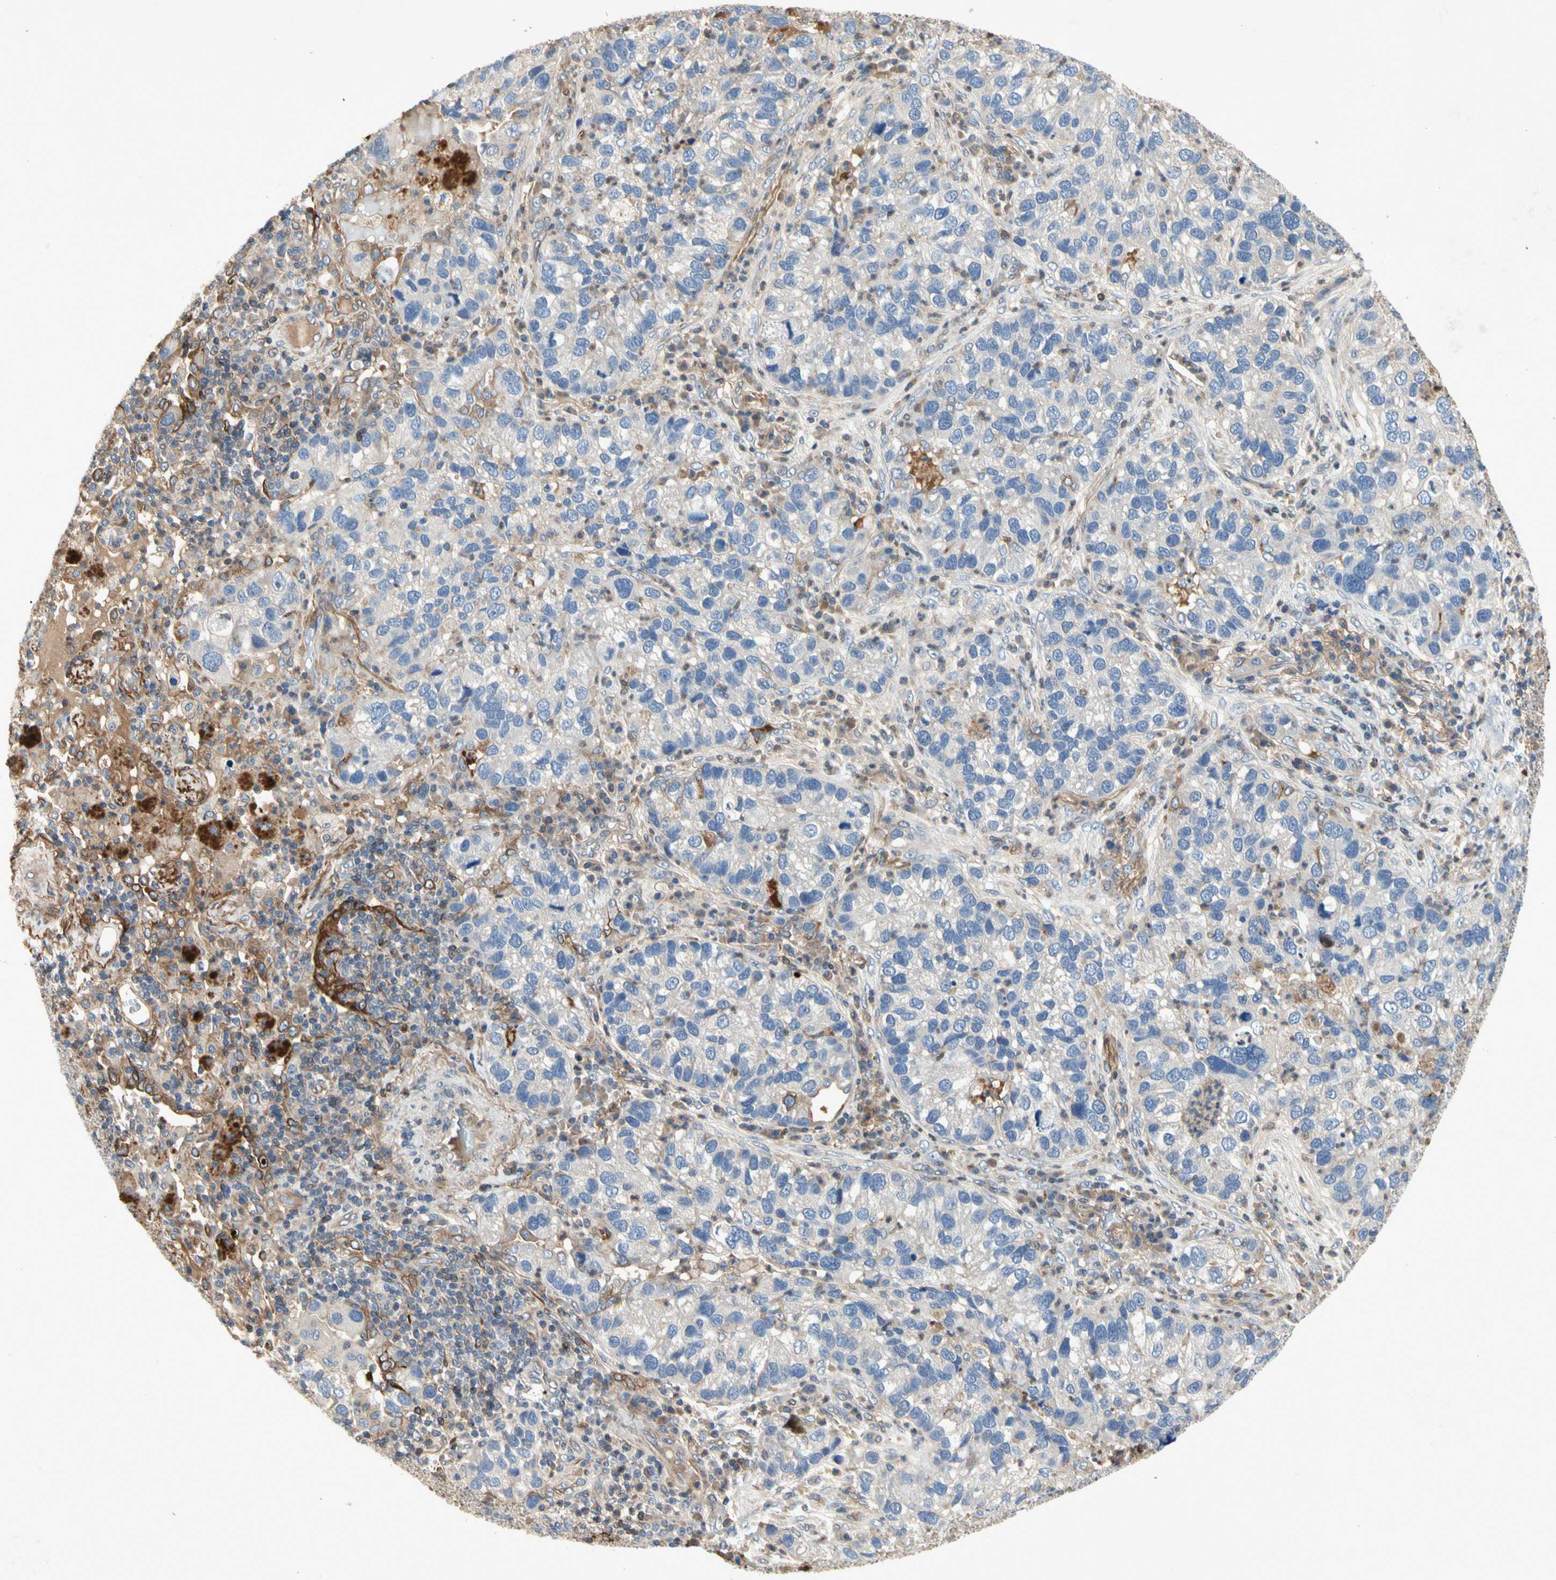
{"staining": {"intensity": "negative", "quantity": "none", "location": "none"}, "tissue": "lung cancer", "cell_type": "Tumor cells", "image_type": "cancer", "snomed": [{"axis": "morphology", "description": "Normal tissue, NOS"}, {"axis": "morphology", "description": "Adenocarcinoma, NOS"}, {"axis": "topography", "description": "Bronchus"}, {"axis": "topography", "description": "Lung"}], "caption": "High power microscopy histopathology image of an immunohistochemistry (IHC) photomicrograph of lung cancer (adenocarcinoma), revealing no significant expression in tumor cells. (DAB immunohistochemistry visualized using brightfield microscopy, high magnification).", "gene": "CRTAC1", "patient": {"sex": "male", "age": 54}}